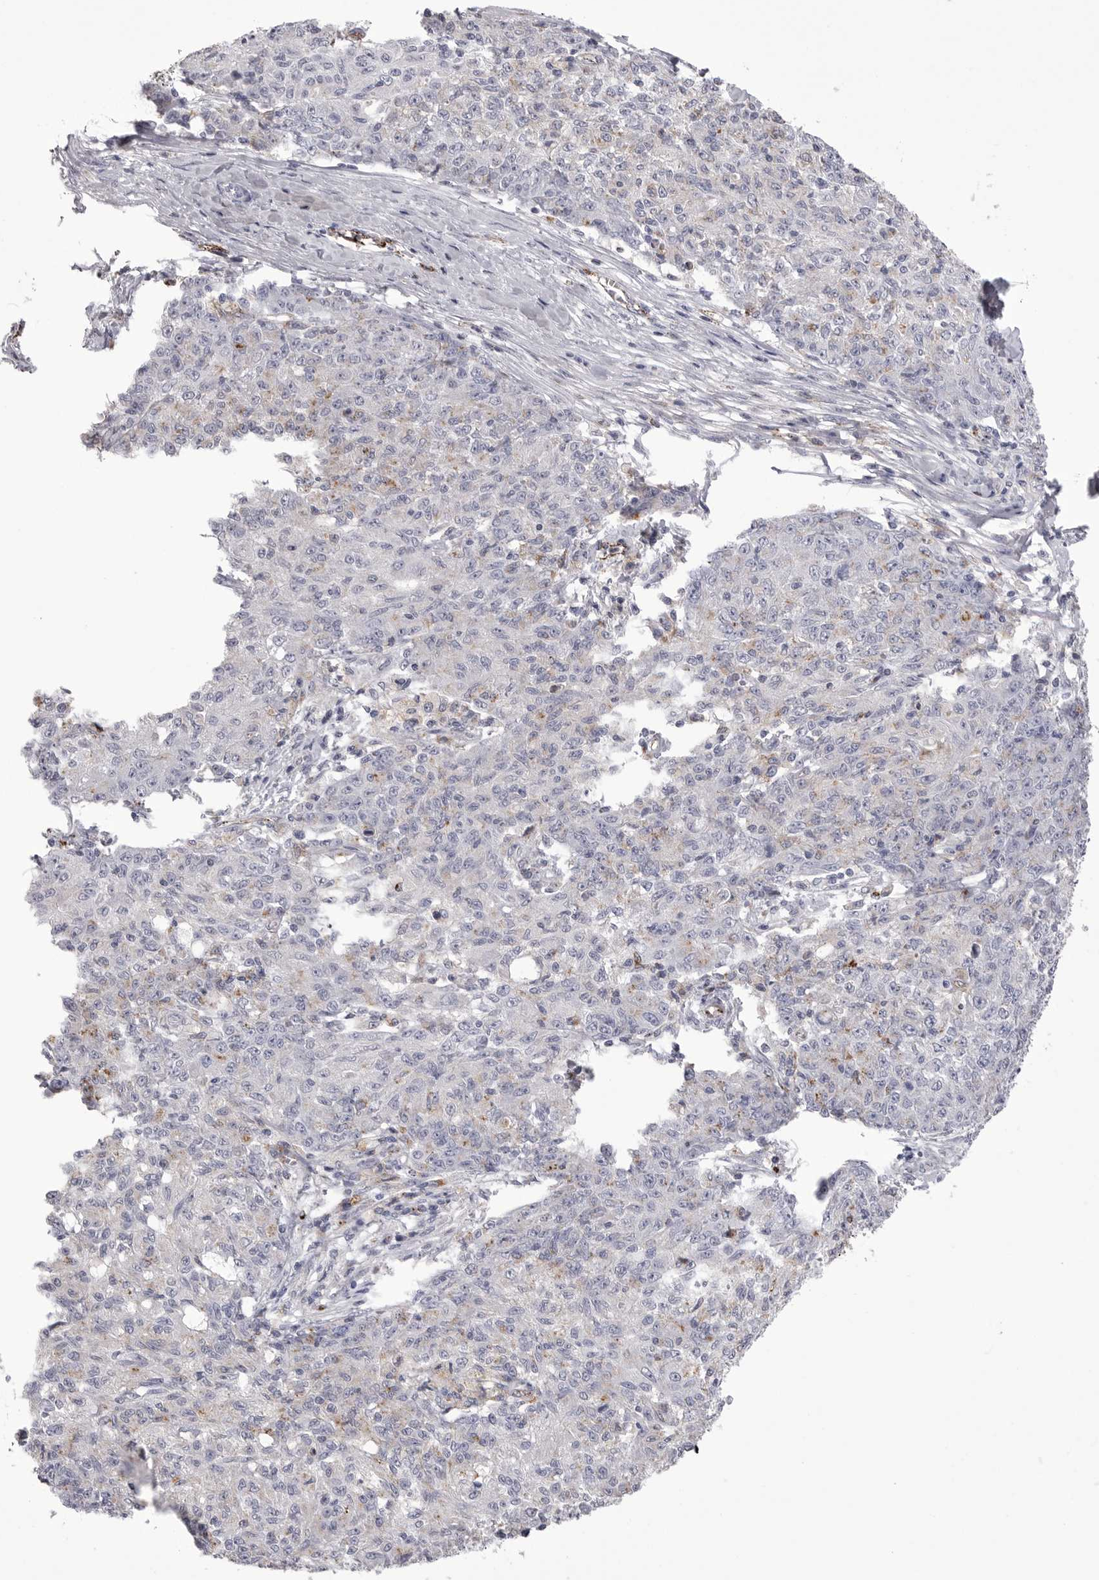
{"staining": {"intensity": "negative", "quantity": "none", "location": "none"}, "tissue": "ovarian cancer", "cell_type": "Tumor cells", "image_type": "cancer", "snomed": [{"axis": "morphology", "description": "Carcinoma, endometroid"}, {"axis": "topography", "description": "Ovary"}], "caption": "A micrograph of endometroid carcinoma (ovarian) stained for a protein exhibits no brown staining in tumor cells.", "gene": "PSPN", "patient": {"sex": "female", "age": 42}}